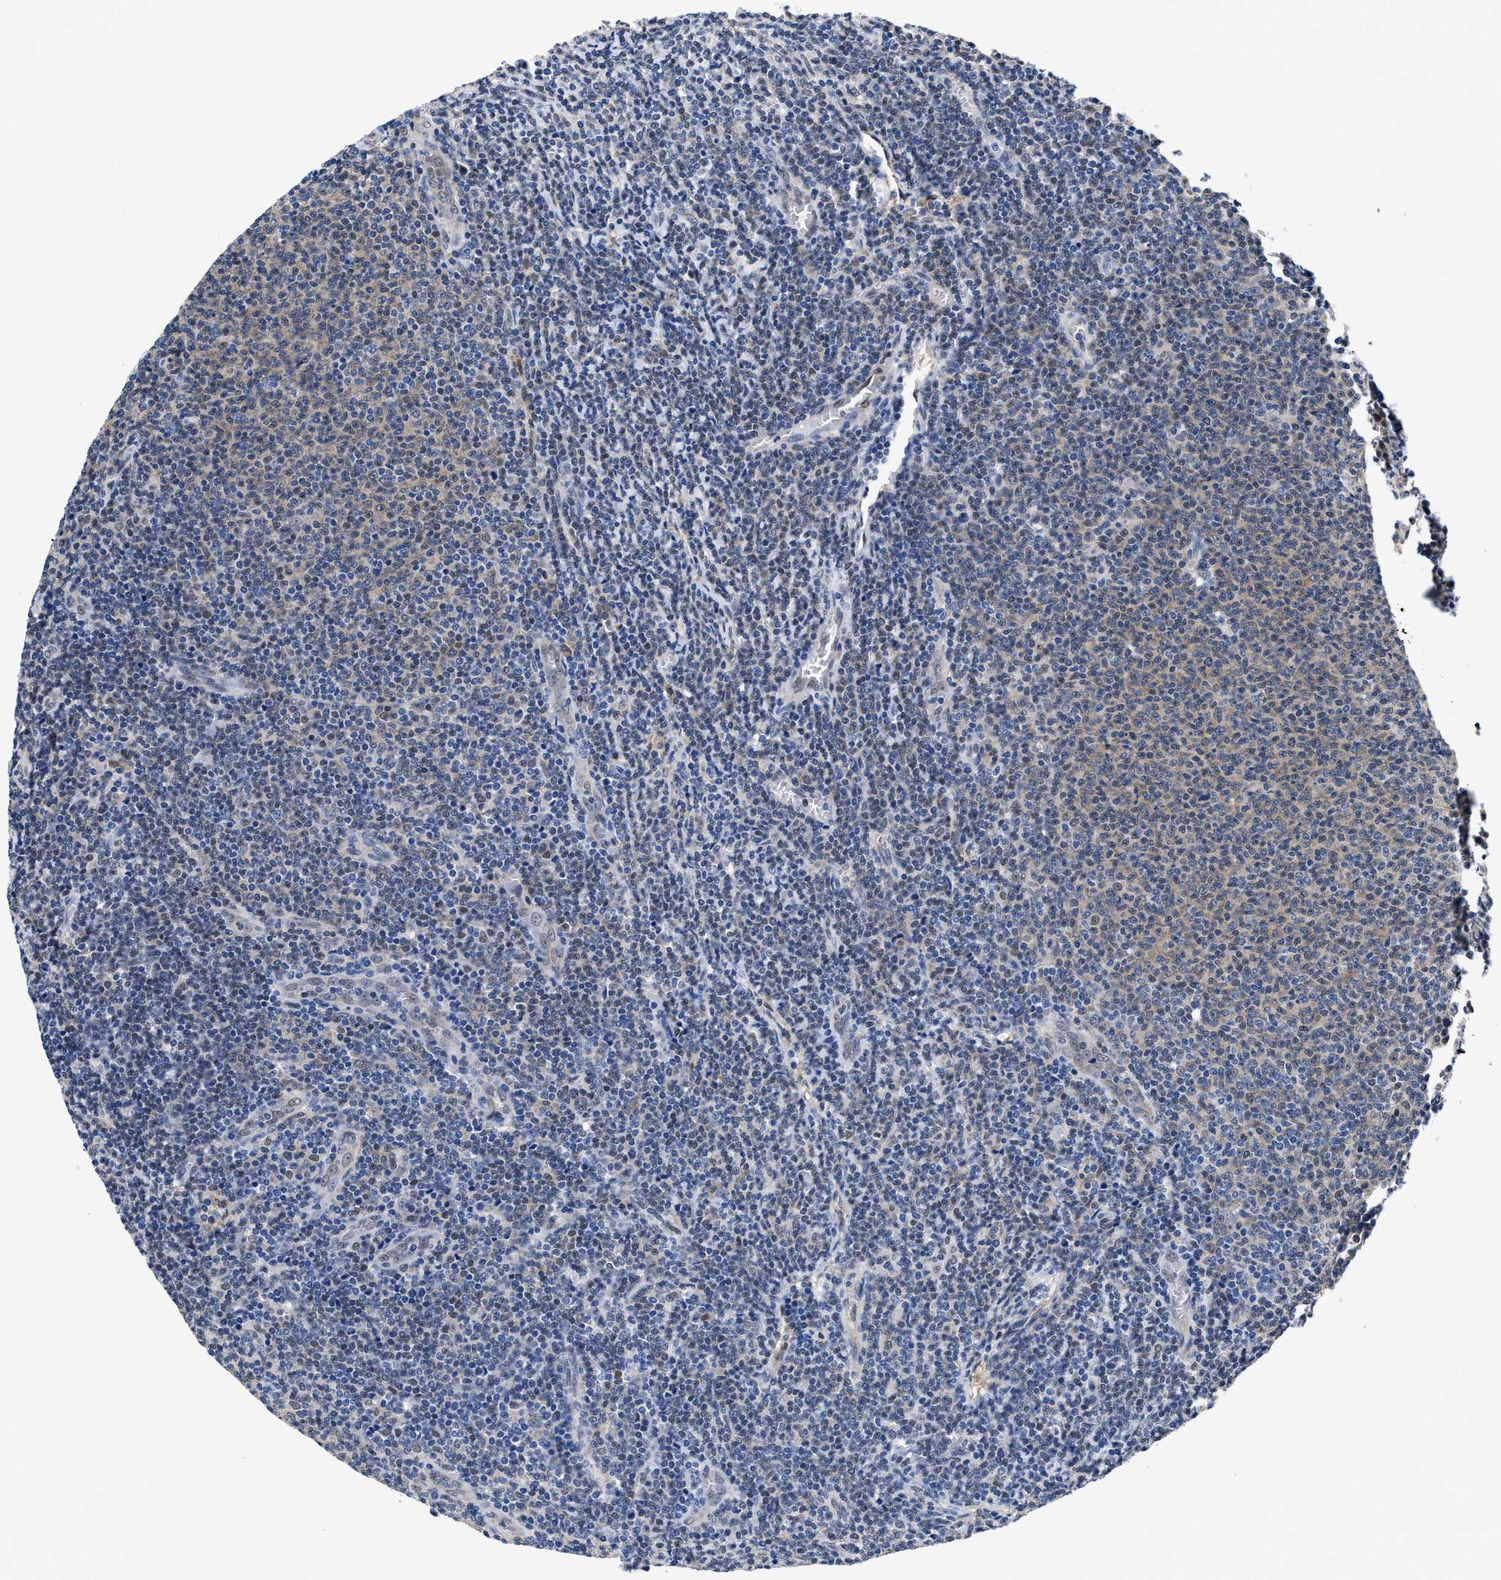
{"staining": {"intensity": "weak", "quantity": "25%-75%", "location": "cytoplasmic/membranous"}, "tissue": "lymphoma", "cell_type": "Tumor cells", "image_type": "cancer", "snomed": [{"axis": "morphology", "description": "Malignant lymphoma, non-Hodgkin's type, Low grade"}, {"axis": "topography", "description": "Lymph node"}], "caption": "Weak cytoplasmic/membranous protein staining is appreciated in about 25%-75% of tumor cells in lymphoma.", "gene": "ACLY", "patient": {"sex": "male", "age": 66}}